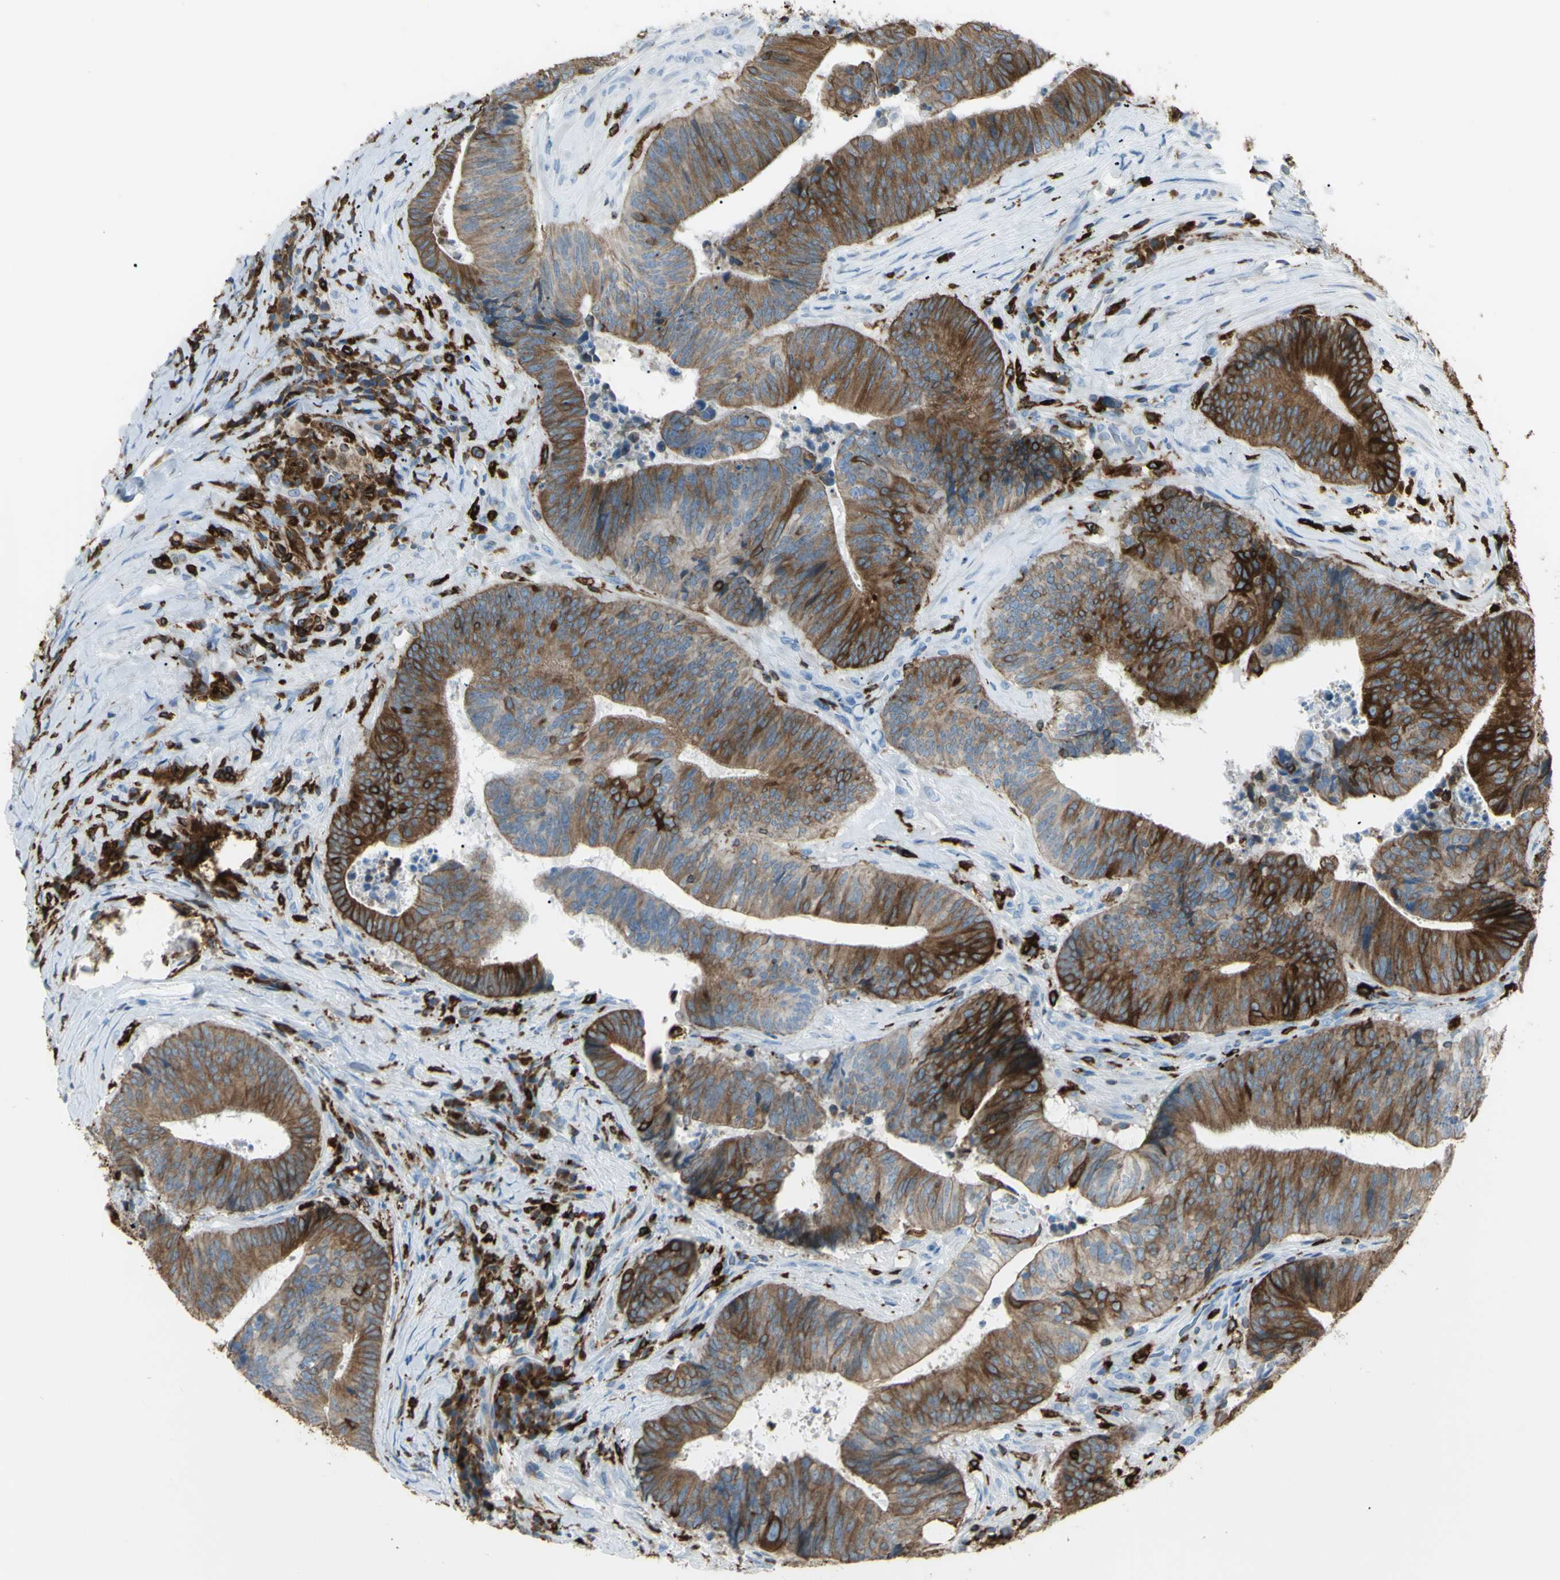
{"staining": {"intensity": "strong", "quantity": "25%-75%", "location": "cytoplasmic/membranous"}, "tissue": "colorectal cancer", "cell_type": "Tumor cells", "image_type": "cancer", "snomed": [{"axis": "morphology", "description": "Adenocarcinoma, NOS"}, {"axis": "topography", "description": "Rectum"}], "caption": "Protein analysis of colorectal adenocarcinoma tissue demonstrates strong cytoplasmic/membranous positivity in approximately 25%-75% of tumor cells. Using DAB (brown) and hematoxylin (blue) stains, captured at high magnification using brightfield microscopy.", "gene": "CD74", "patient": {"sex": "male", "age": 72}}